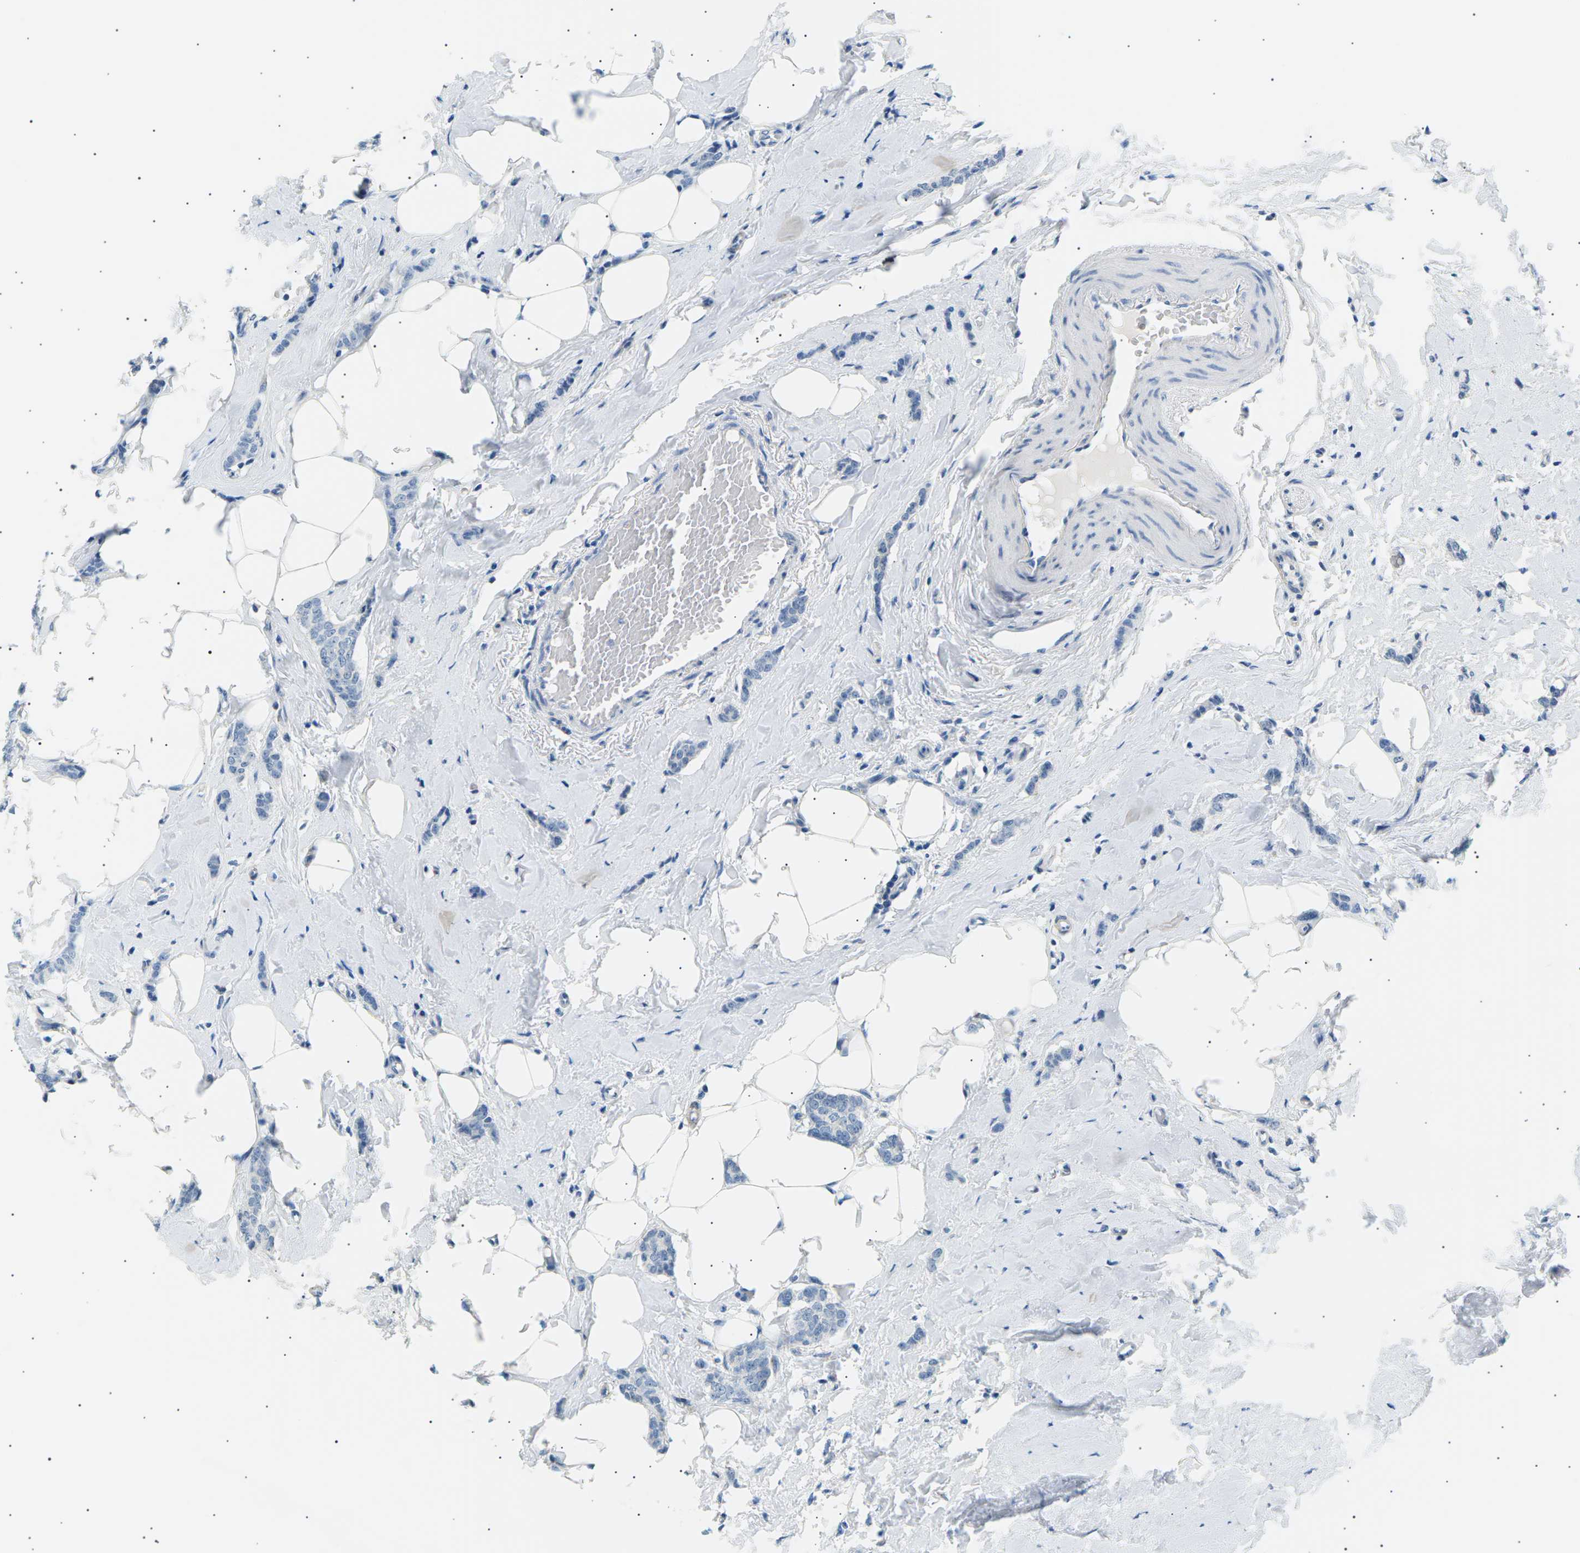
{"staining": {"intensity": "negative", "quantity": "none", "location": "none"}, "tissue": "breast cancer", "cell_type": "Tumor cells", "image_type": "cancer", "snomed": [{"axis": "morphology", "description": "Lobular carcinoma"}, {"axis": "topography", "description": "Skin"}, {"axis": "topography", "description": "Breast"}], "caption": "IHC photomicrograph of neoplastic tissue: breast lobular carcinoma stained with DAB shows no significant protein staining in tumor cells.", "gene": "SEPTIN5", "patient": {"sex": "female", "age": 46}}